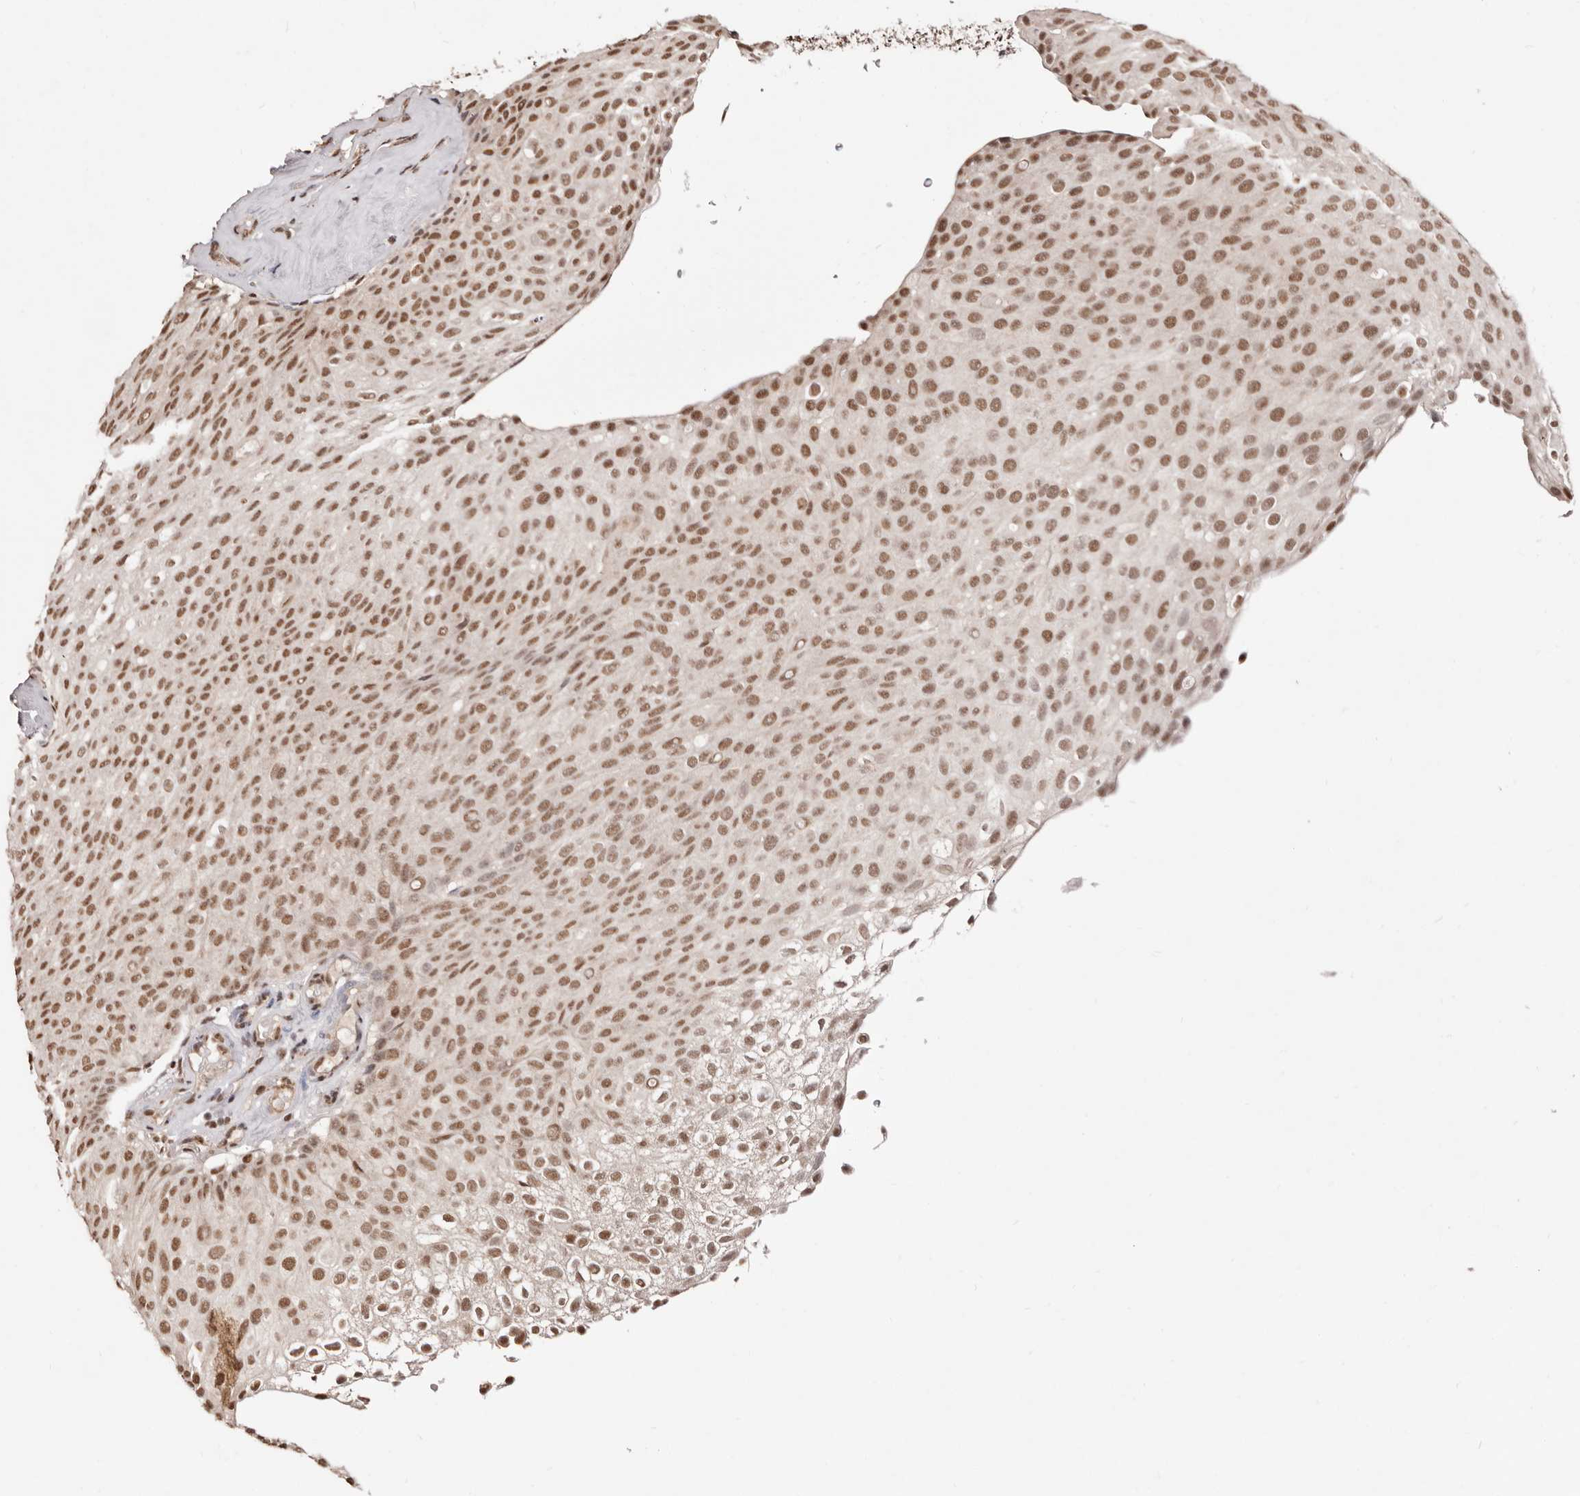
{"staining": {"intensity": "moderate", "quantity": ">75%", "location": "nuclear"}, "tissue": "urothelial cancer", "cell_type": "Tumor cells", "image_type": "cancer", "snomed": [{"axis": "morphology", "description": "Urothelial carcinoma, Low grade"}, {"axis": "topography", "description": "Urinary bladder"}], "caption": "Tumor cells show moderate nuclear positivity in about >75% of cells in low-grade urothelial carcinoma.", "gene": "BICRAL", "patient": {"sex": "male", "age": 78}}